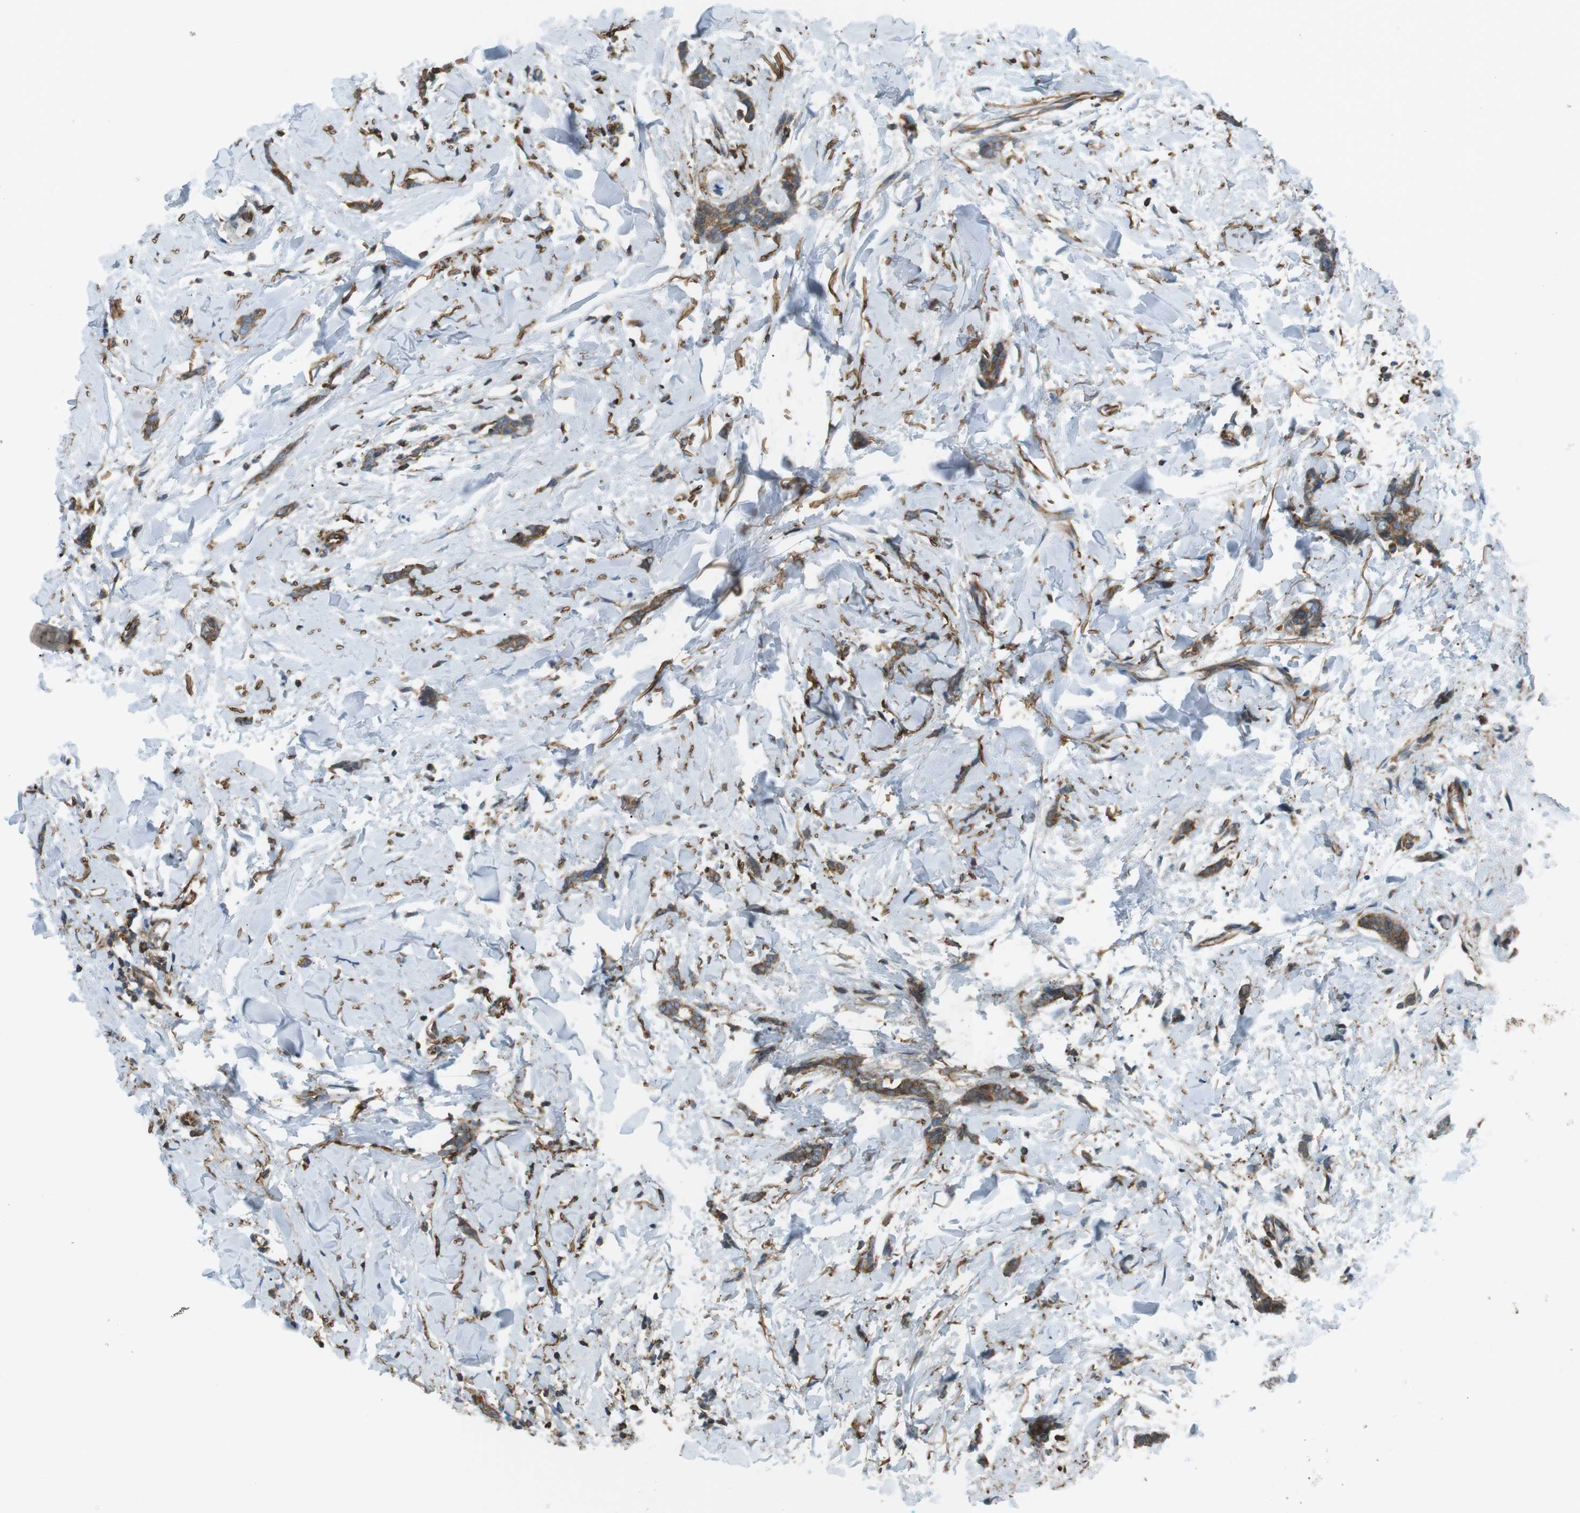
{"staining": {"intensity": "moderate", "quantity": ">75%", "location": "cytoplasmic/membranous"}, "tissue": "breast cancer", "cell_type": "Tumor cells", "image_type": "cancer", "snomed": [{"axis": "morphology", "description": "Lobular carcinoma"}, {"axis": "topography", "description": "Skin"}, {"axis": "topography", "description": "Breast"}], "caption": "Breast cancer stained with immunohistochemistry displays moderate cytoplasmic/membranous positivity in about >75% of tumor cells. (Brightfield microscopy of DAB IHC at high magnification).", "gene": "FLII", "patient": {"sex": "female", "age": 46}}